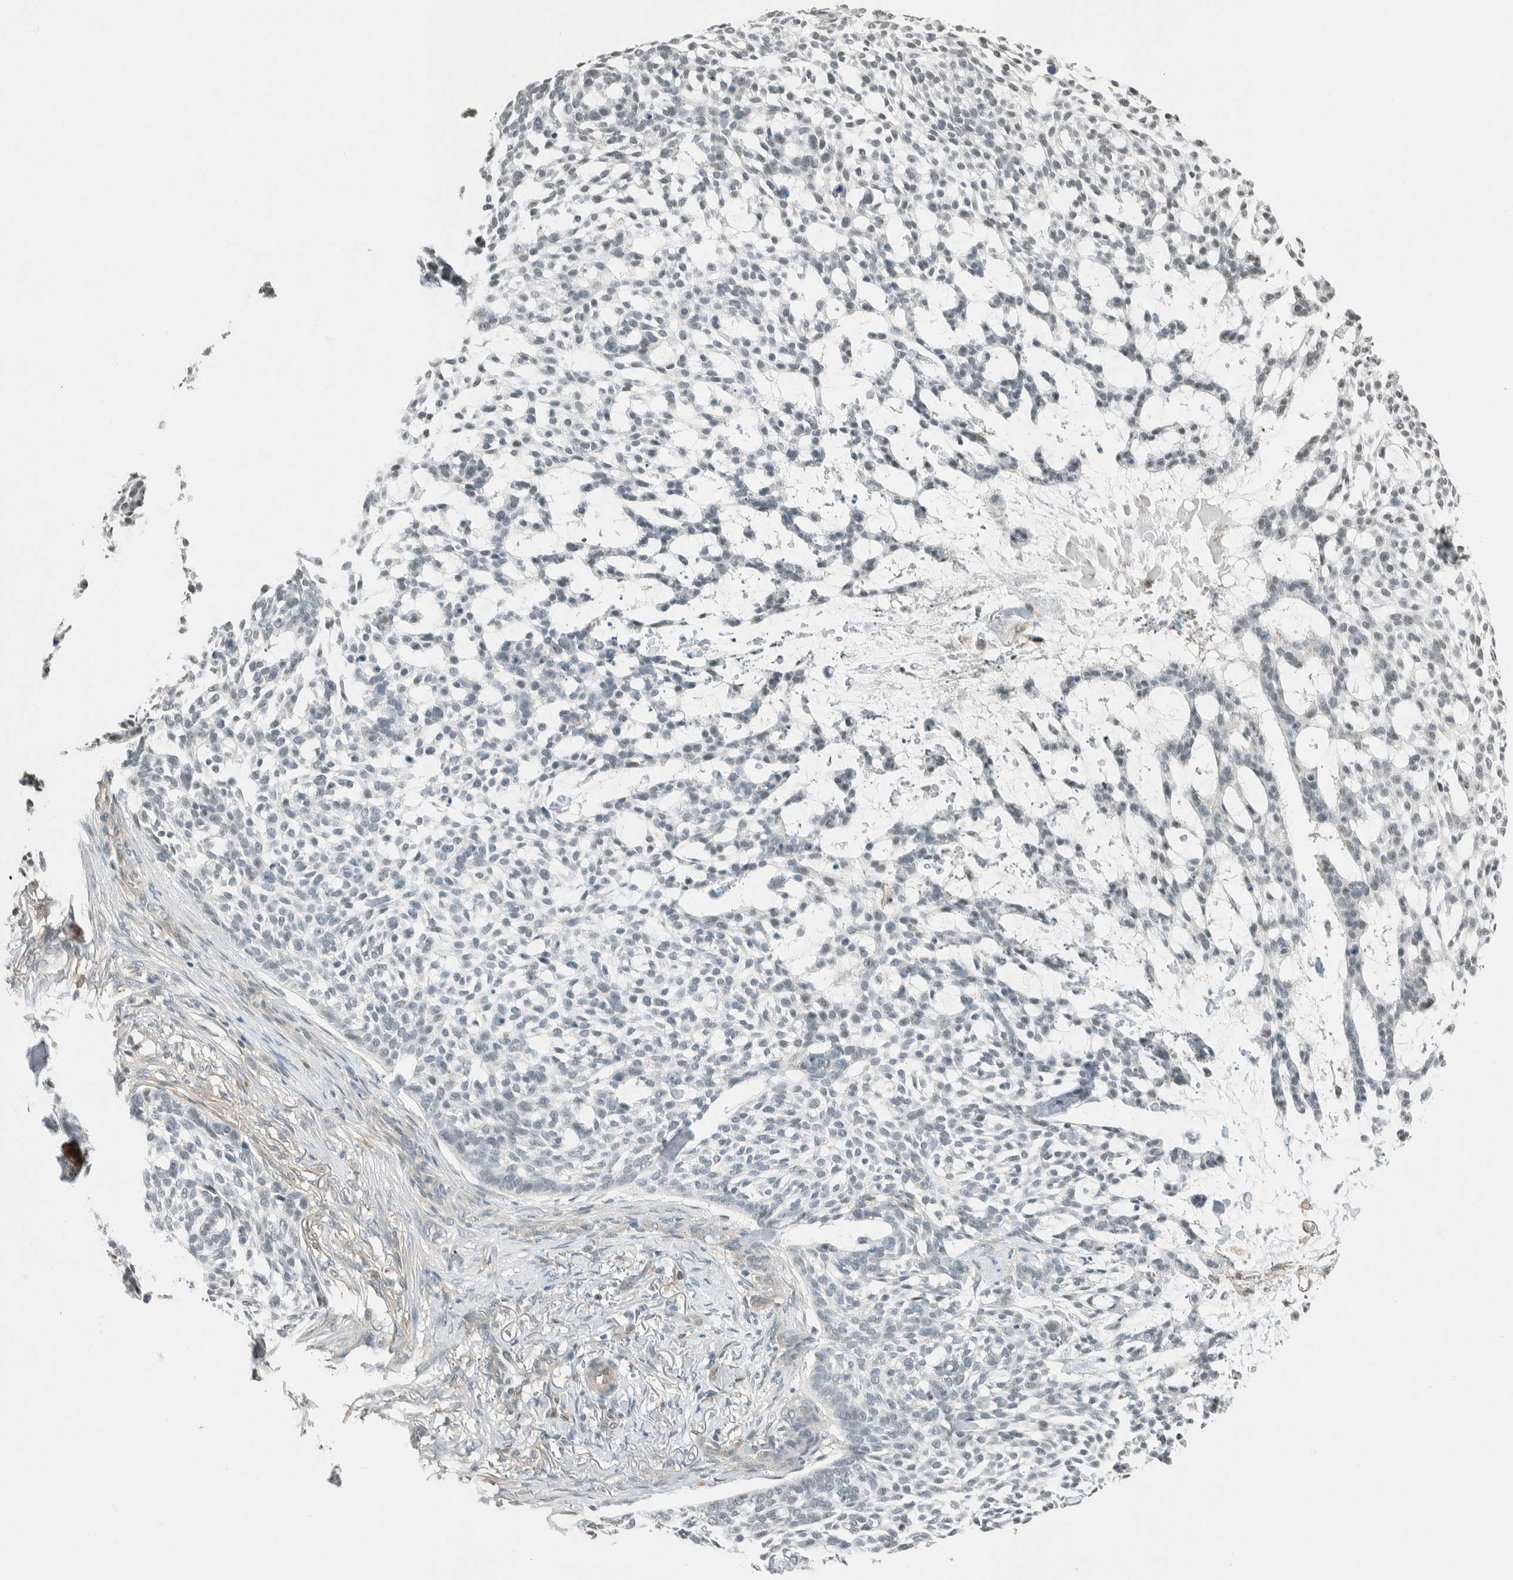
{"staining": {"intensity": "negative", "quantity": "none", "location": "none"}, "tissue": "skin cancer", "cell_type": "Tumor cells", "image_type": "cancer", "snomed": [{"axis": "morphology", "description": "Basal cell carcinoma"}, {"axis": "topography", "description": "Skin"}], "caption": "Immunohistochemistry of human basal cell carcinoma (skin) reveals no staining in tumor cells. Brightfield microscopy of IHC stained with DAB (brown) and hematoxylin (blue), captured at high magnification.", "gene": "NIBAN2", "patient": {"sex": "female", "age": 64}}